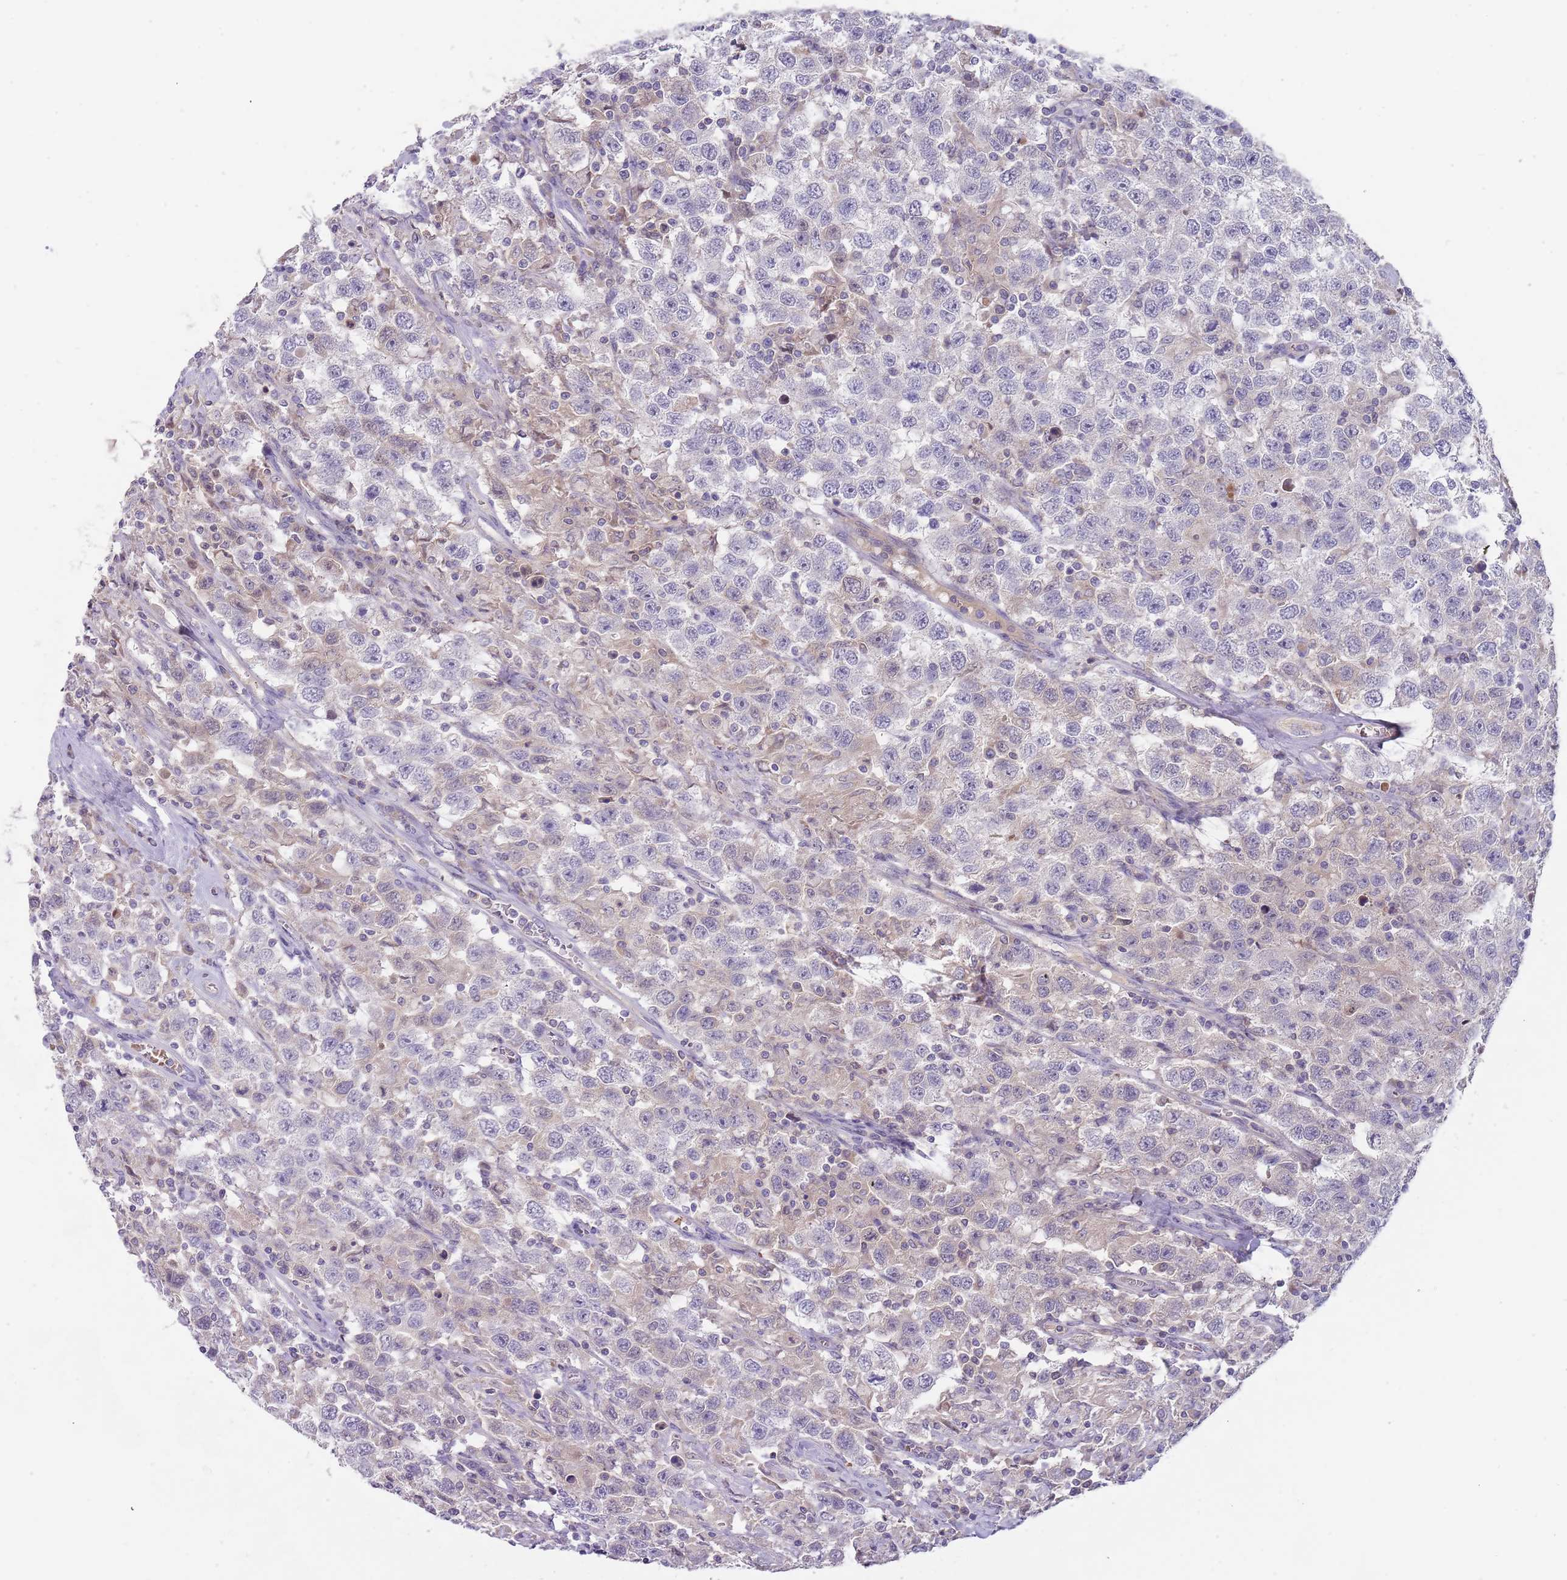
{"staining": {"intensity": "negative", "quantity": "none", "location": "none"}, "tissue": "testis cancer", "cell_type": "Tumor cells", "image_type": "cancer", "snomed": [{"axis": "morphology", "description": "Seminoma, NOS"}, {"axis": "topography", "description": "Testis"}], "caption": "Tumor cells are negative for brown protein staining in seminoma (testis).", "gene": "PRAC1", "patient": {"sex": "male", "age": 41}}